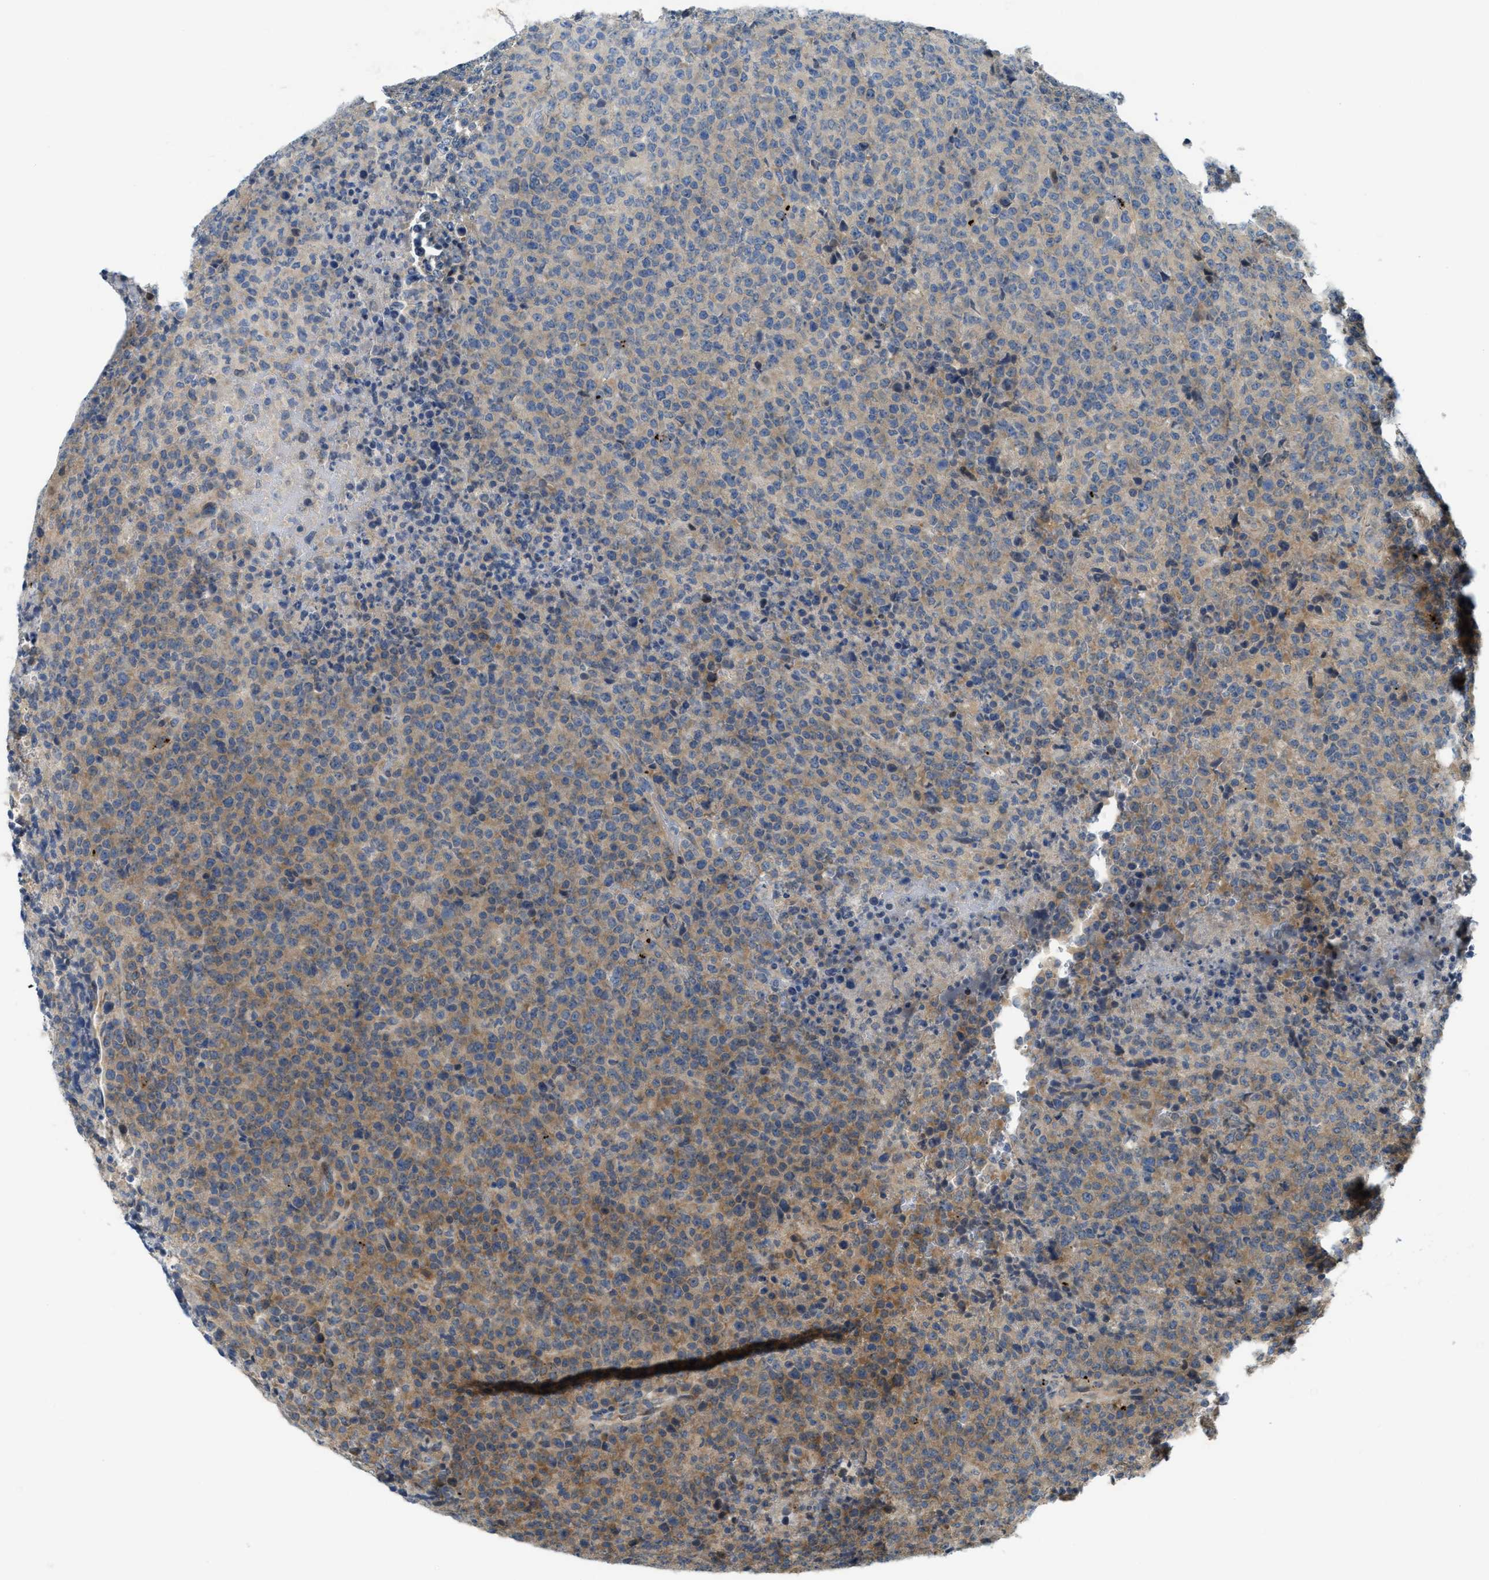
{"staining": {"intensity": "moderate", "quantity": "<25%", "location": "cytoplasmic/membranous"}, "tissue": "lymphoma", "cell_type": "Tumor cells", "image_type": "cancer", "snomed": [{"axis": "morphology", "description": "Malignant lymphoma, non-Hodgkin's type, High grade"}, {"axis": "topography", "description": "Lymph node"}], "caption": "Immunohistochemistry histopathology image of neoplastic tissue: lymphoma stained using IHC demonstrates low levels of moderate protein expression localized specifically in the cytoplasmic/membranous of tumor cells, appearing as a cytoplasmic/membranous brown color.", "gene": "KLHDC10", "patient": {"sex": "male", "age": 13}}